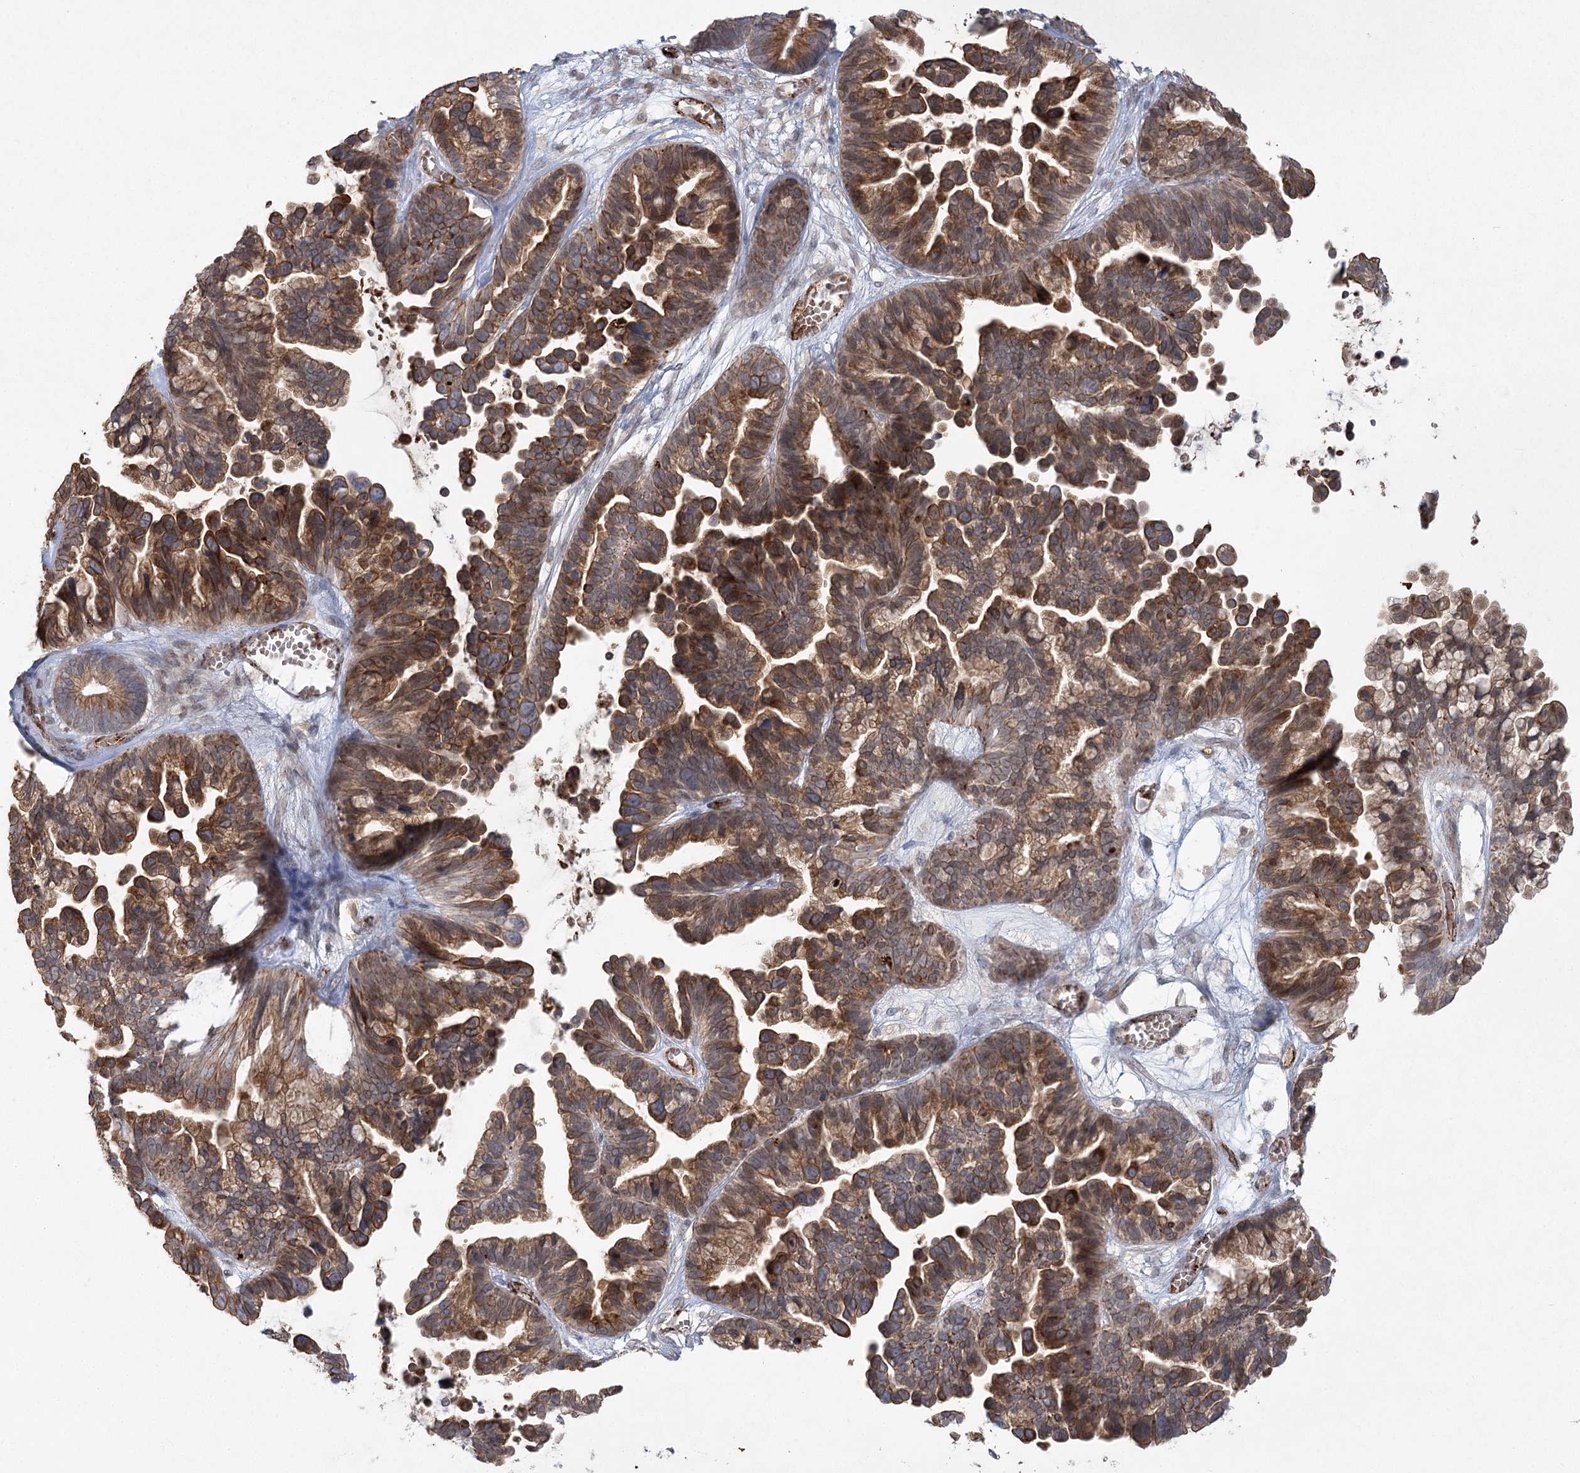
{"staining": {"intensity": "moderate", "quantity": ">75%", "location": "cytoplasmic/membranous"}, "tissue": "ovarian cancer", "cell_type": "Tumor cells", "image_type": "cancer", "snomed": [{"axis": "morphology", "description": "Cystadenocarcinoma, serous, NOS"}, {"axis": "topography", "description": "Ovary"}], "caption": "Tumor cells reveal medium levels of moderate cytoplasmic/membranous positivity in approximately >75% of cells in human ovarian cancer.", "gene": "KBTBD4", "patient": {"sex": "female", "age": 56}}